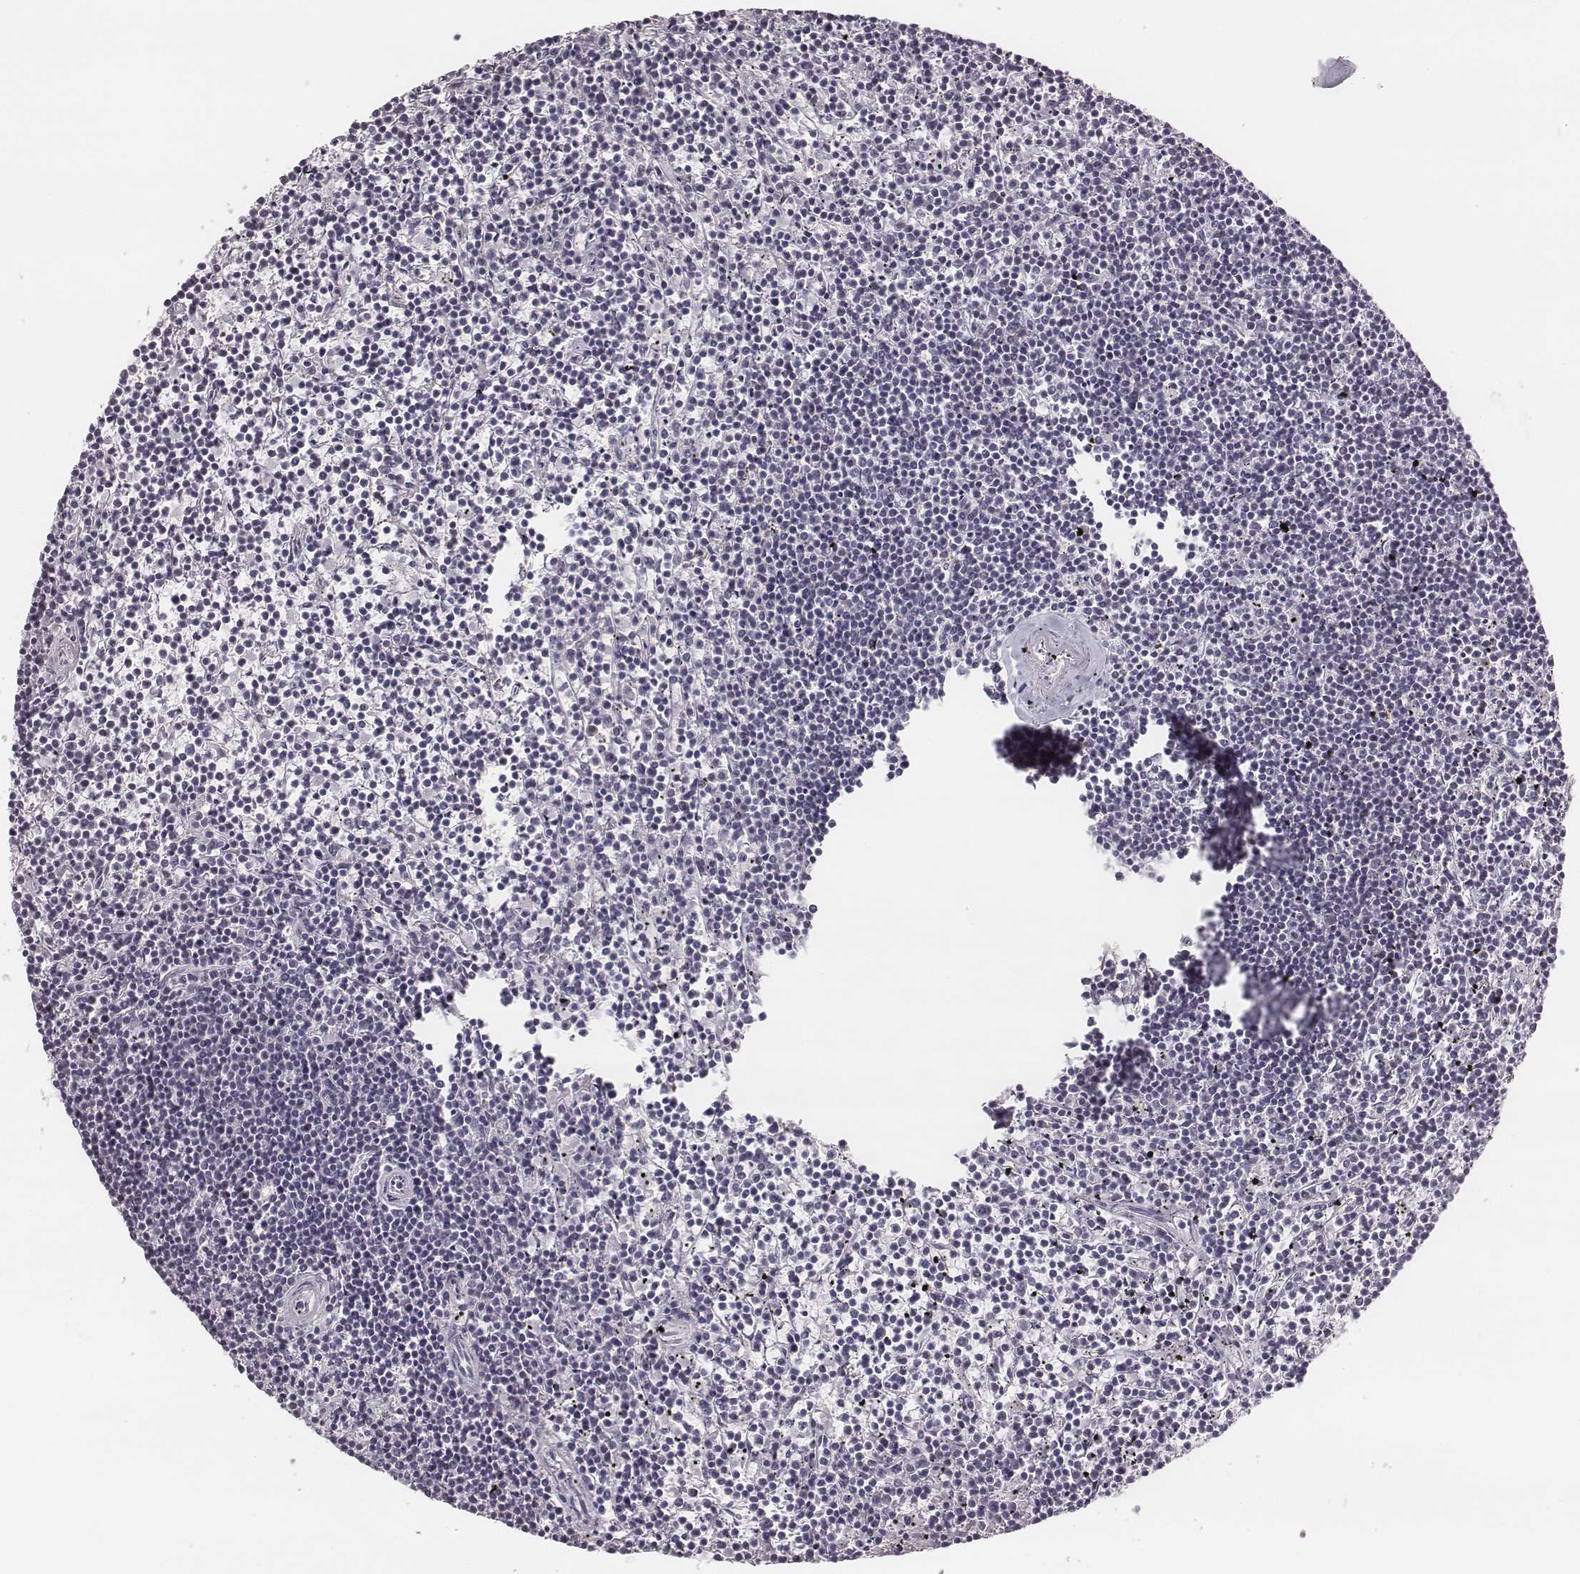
{"staining": {"intensity": "negative", "quantity": "none", "location": "none"}, "tissue": "lymphoma", "cell_type": "Tumor cells", "image_type": "cancer", "snomed": [{"axis": "morphology", "description": "Malignant lymphoma, non-Hodgkin's type, Low grade"}, {"axis": "topography", "description": "Spleen"}], "caption": "Tumor cells show no significant protein positivity in malignant lymphoma, non-Hodgkin's type (low-grade). (DAB (3,3'-diaminobenzidine) immunohistochemistry visualized using brightfield microscopy, high magnification).", "gene": "ZNF365", "patient": {"sex": "female", "age": 19}}